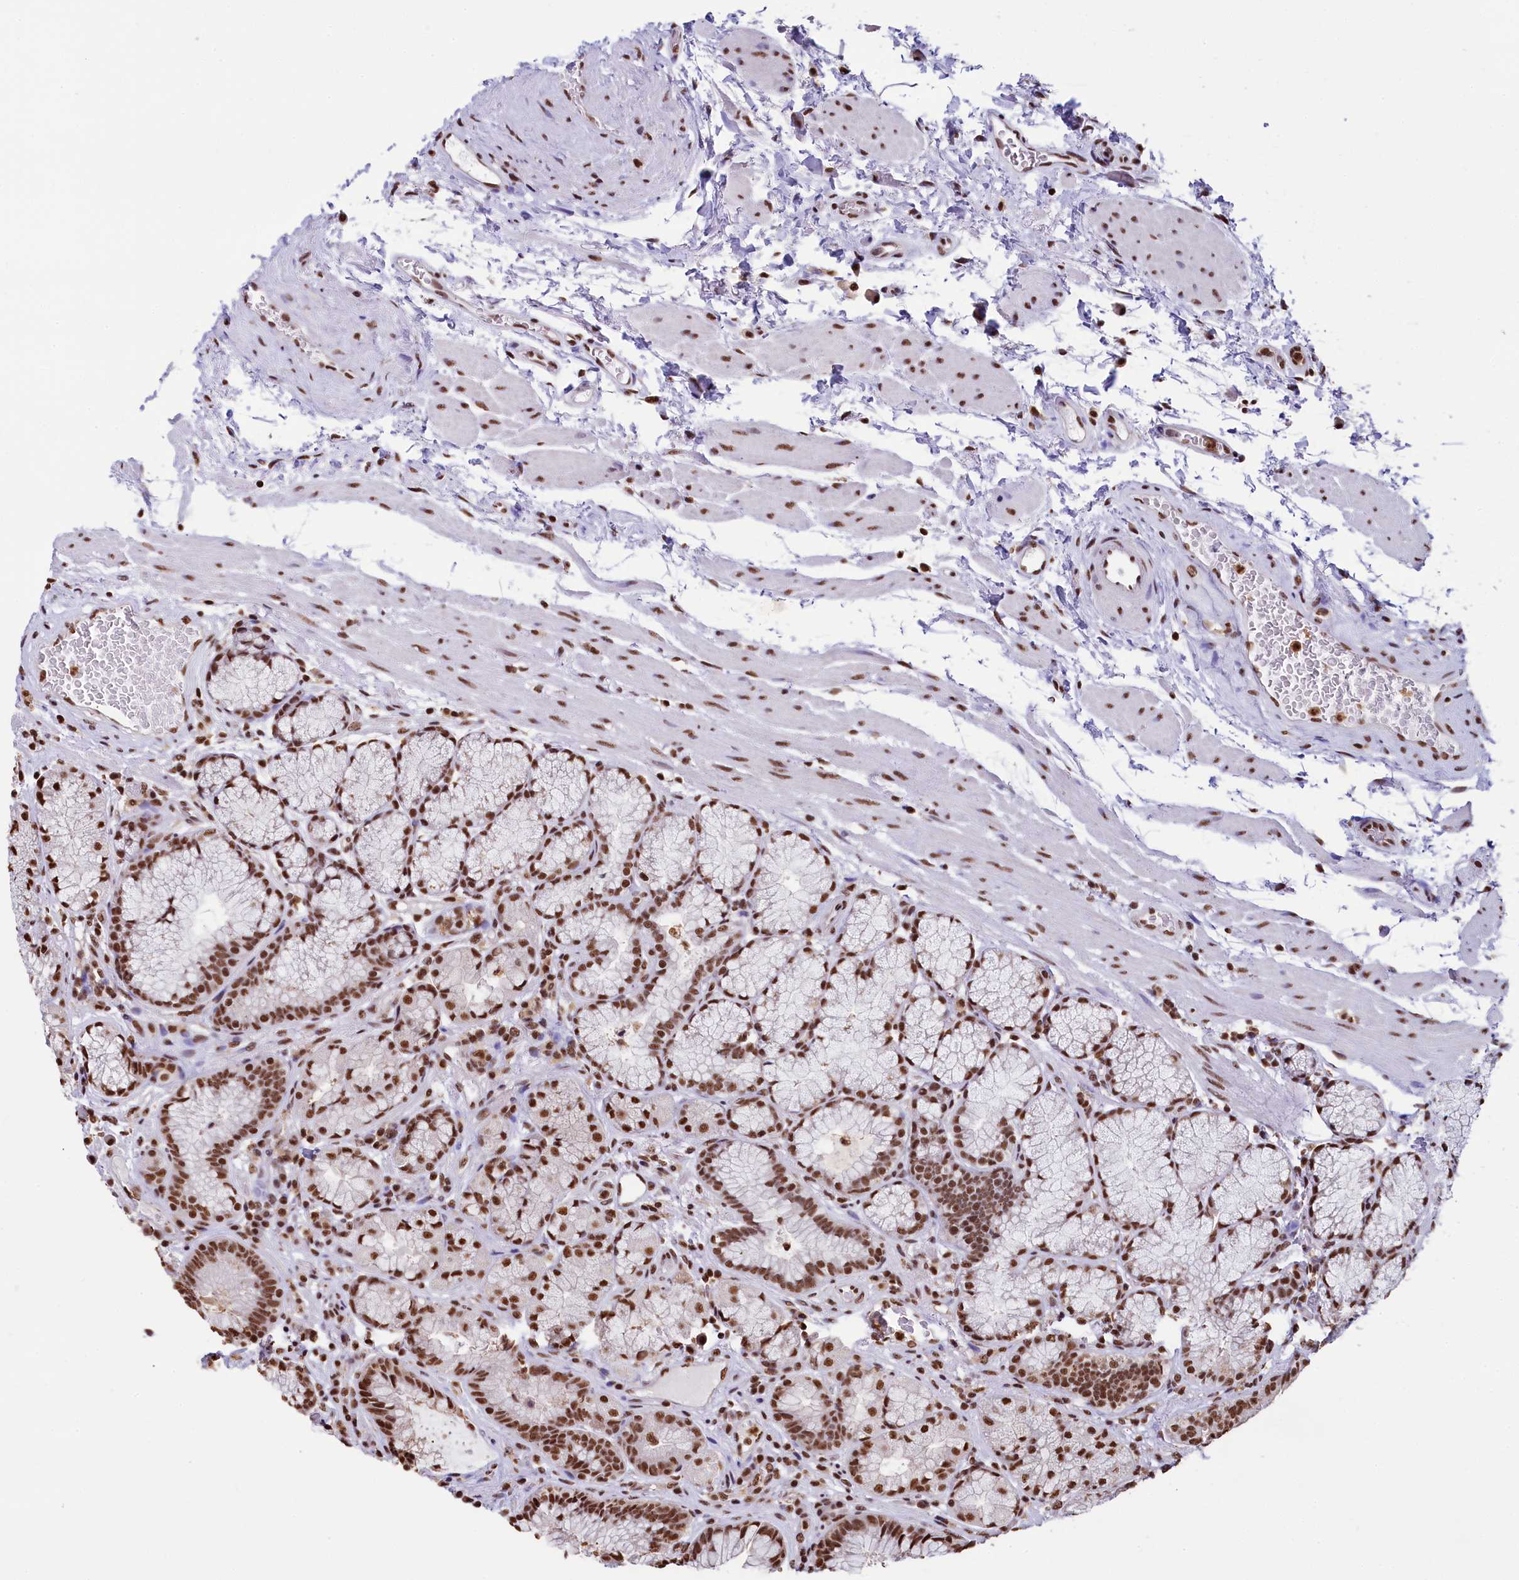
{"staining": {"intensity": "strong", "quantity": ">75%", "location": "nuclear"}, "tissue": "stomach", "cell_type": "Glandular cells", "image_type": "normal", "snomed": [{"axis": "morphology", "description": "Normal tissue, NOS"}, {"axis": "topography", "description": "Stomach"}], "caption": "Stomach stained with immunohistochemistry (IHC) reveals strong nuclear expression in approximately >75% of glandular cells.", "gene": "SNRPD2", "patient": {"sex": "male", "age": 63}}